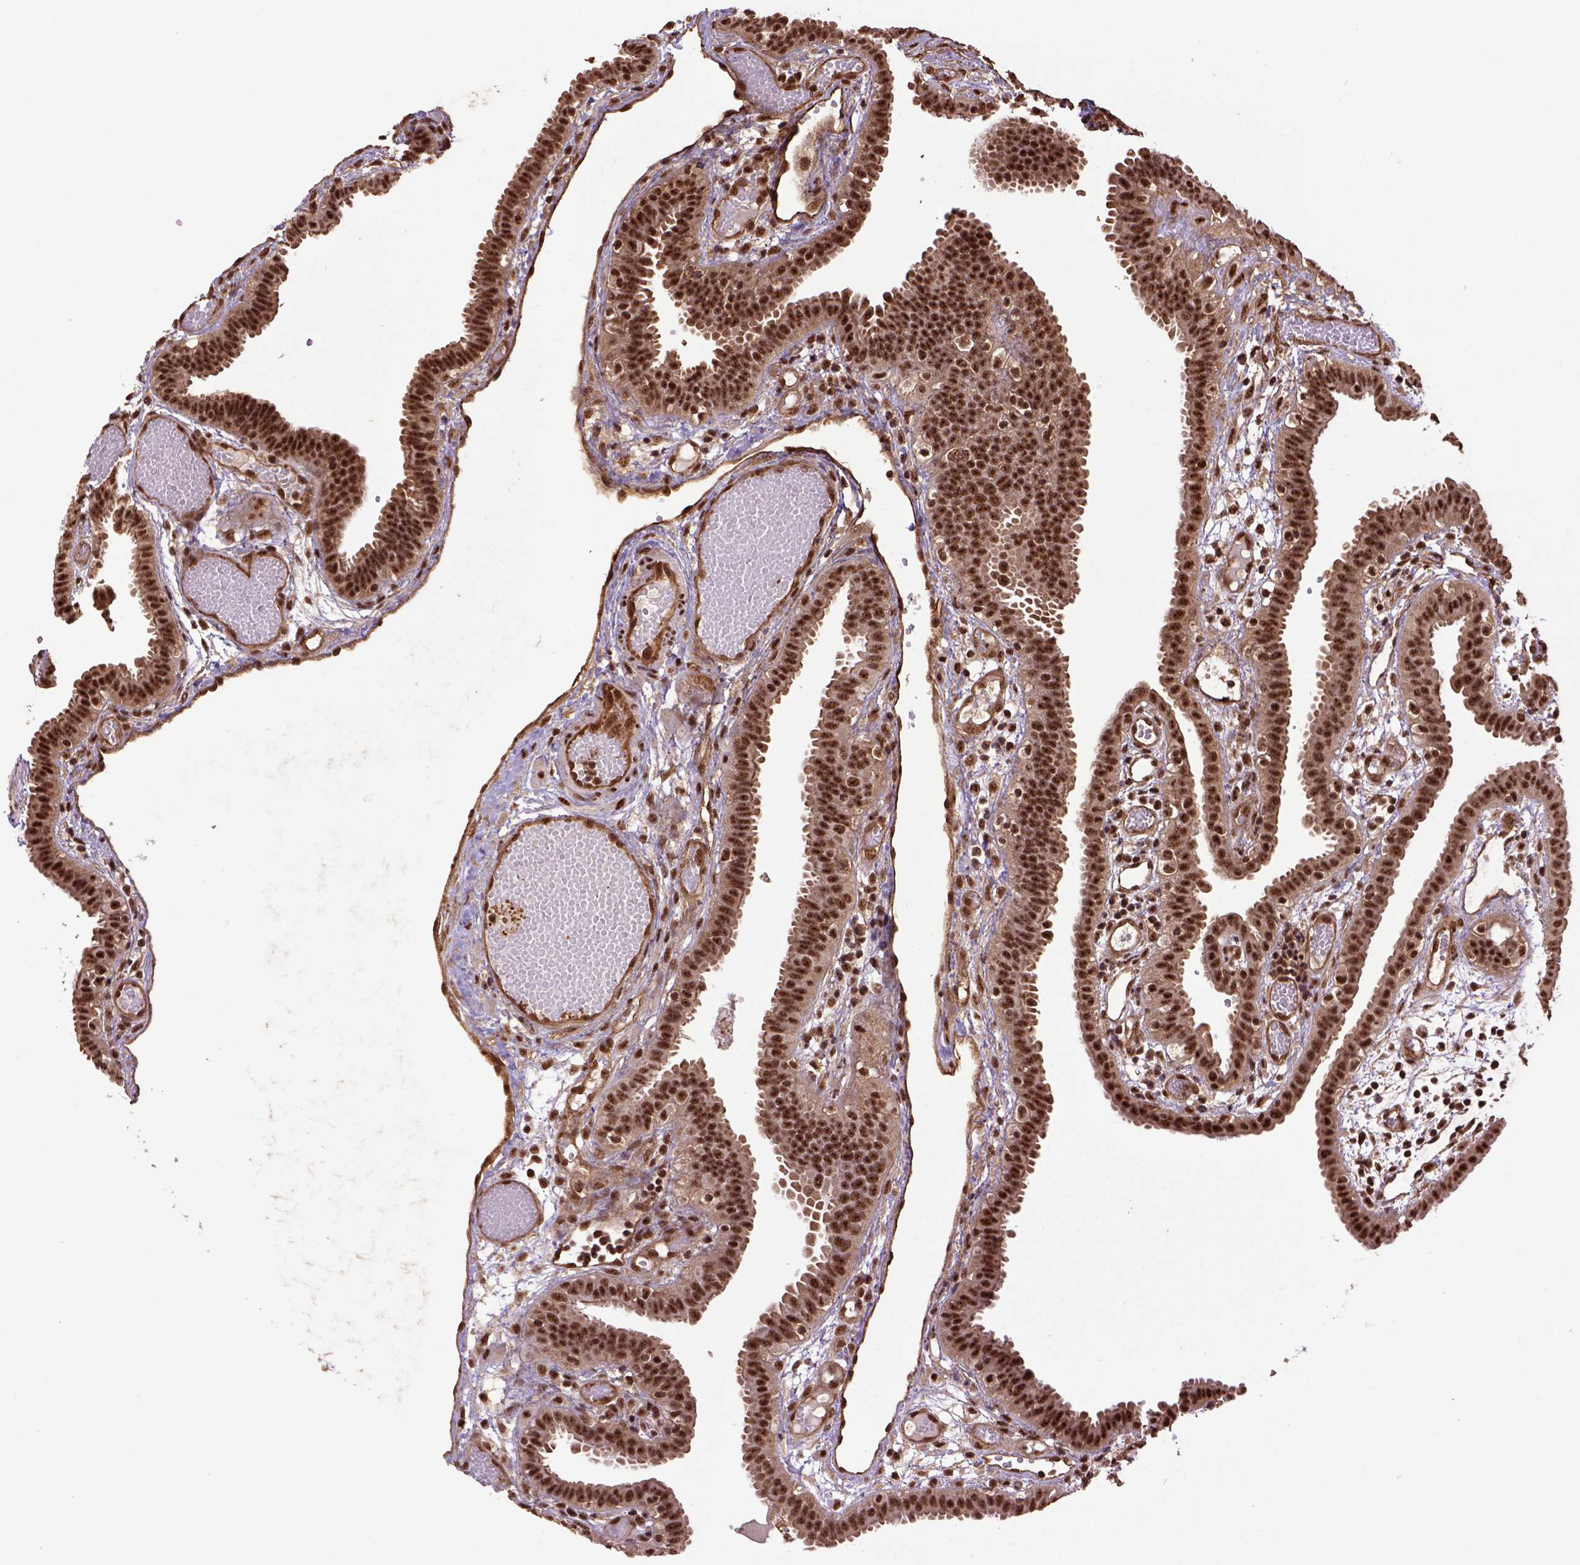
{"staining": {"intensity": "strong", "quantity": ">75%", "location": "nuclear"}, "tissue": "fallopian tube", "cell_type": "Glandular cells", "image_type": "normal", "snomed": [{"axis": "morphology", "description": "Normal tissue, NOS"}, {"axis": "topography", "description": "Fallopian tube"}], "caption": "Immunohistochemistry (IHC) (DAB (3,3'-diaminobenzidine)) staining of benign fallopian tube exhibits strong nuclear protein expression in about >75% of glandular cells.", "gene": "PPIG", "patient": {"sex": "female", "age": 37}}